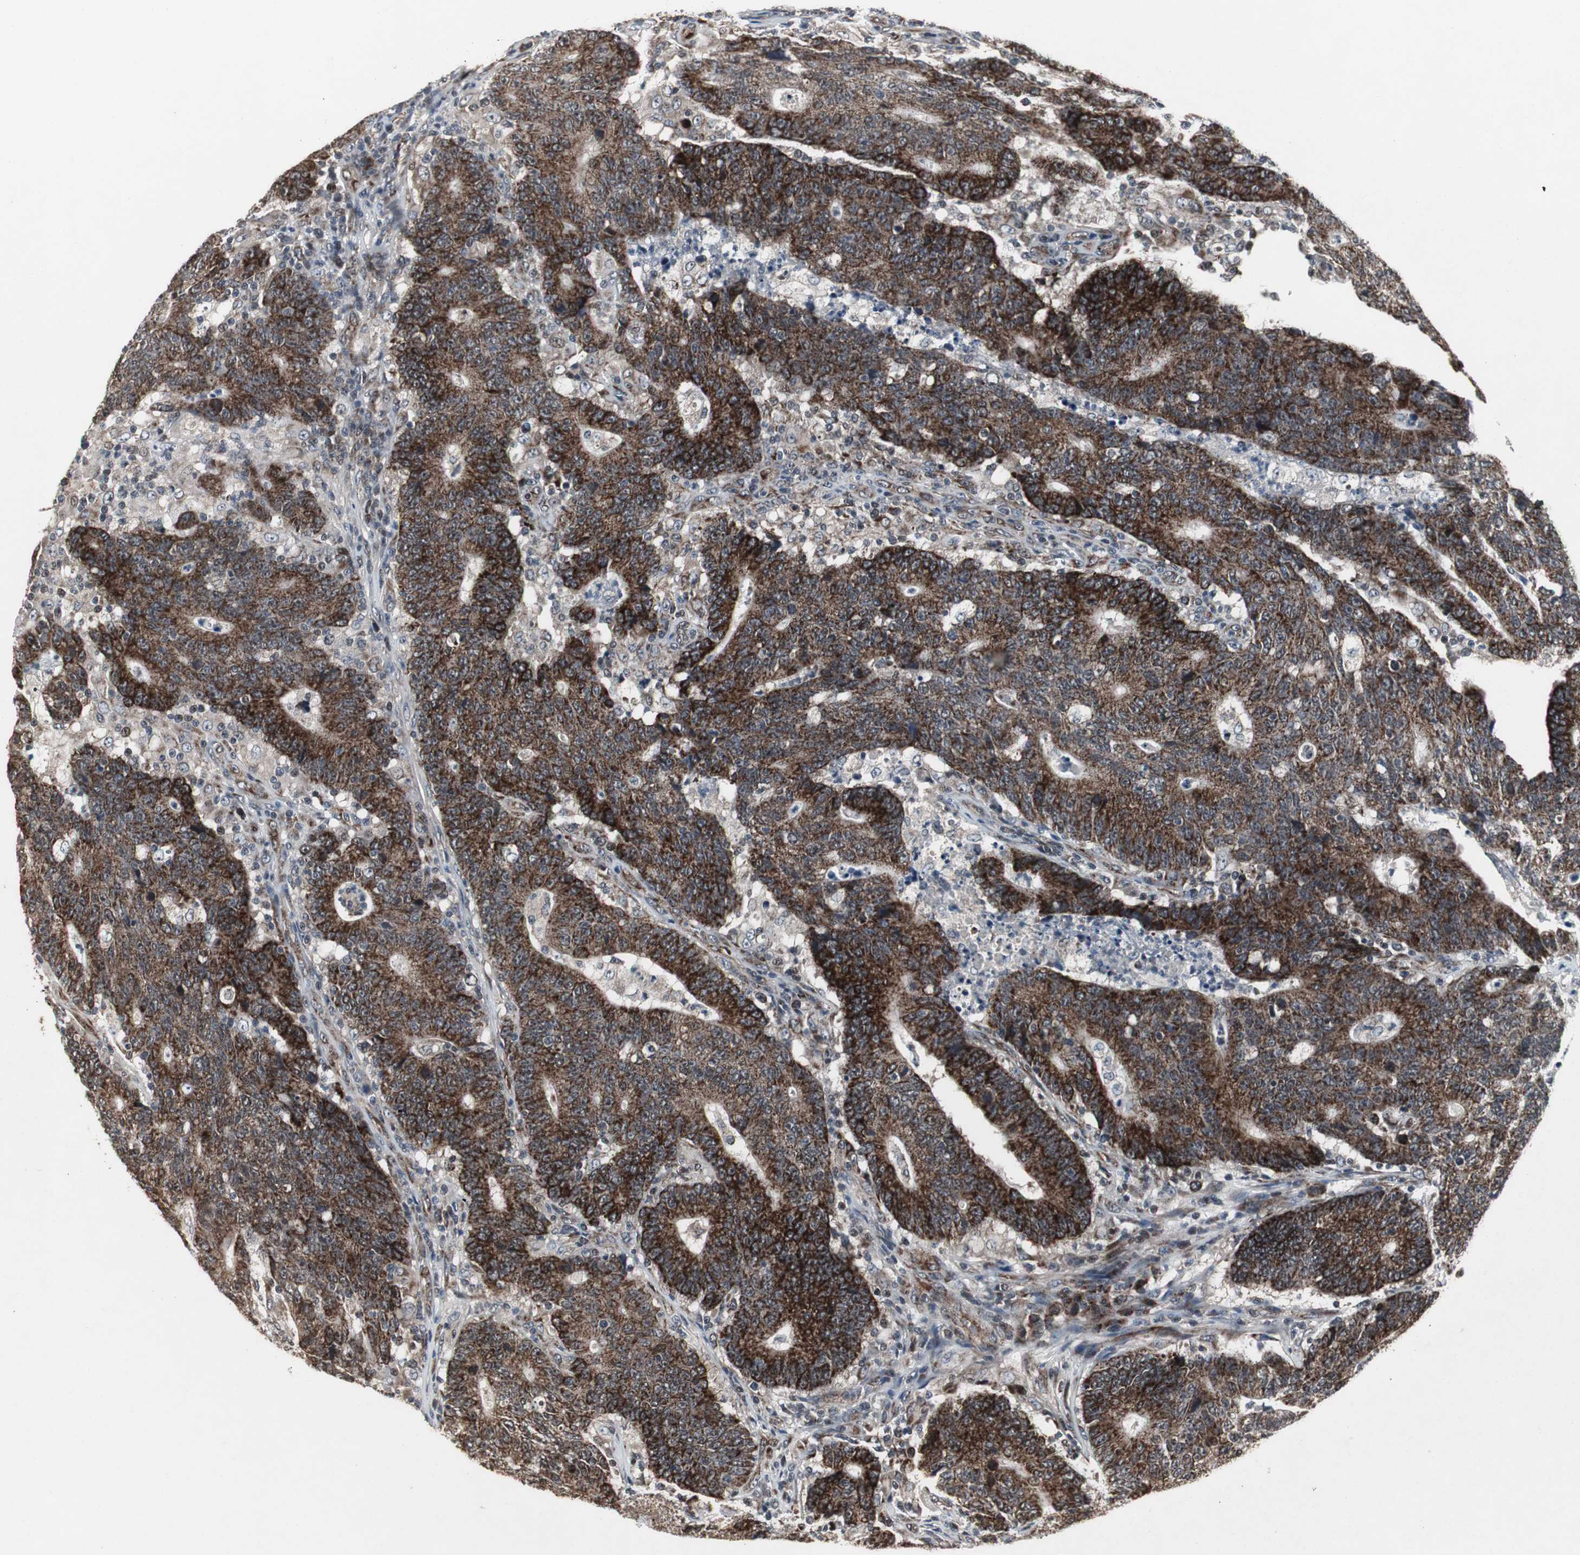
{"staining": {"intensity": "strong", "quantity": ">75%", "location": "cytoplasmic/membranous"}, "tissue": "colorectal cancer", "cell_type": "Tumor cells", "image_type": "cancer", "snomed": [{"axis": "morphology", "description": "Adenocarcinoma, NOS"}, {"axis": "topography", "description": "Rectum"}], "caption": "A photomicrograph of human colorectal adenocarcinoma stained for a protein exhibits strong cytoplasmic/membranous brown staining in tumor cells.", "gene": "MRPL40", "patient": {"sex": "female", "age": 57}}